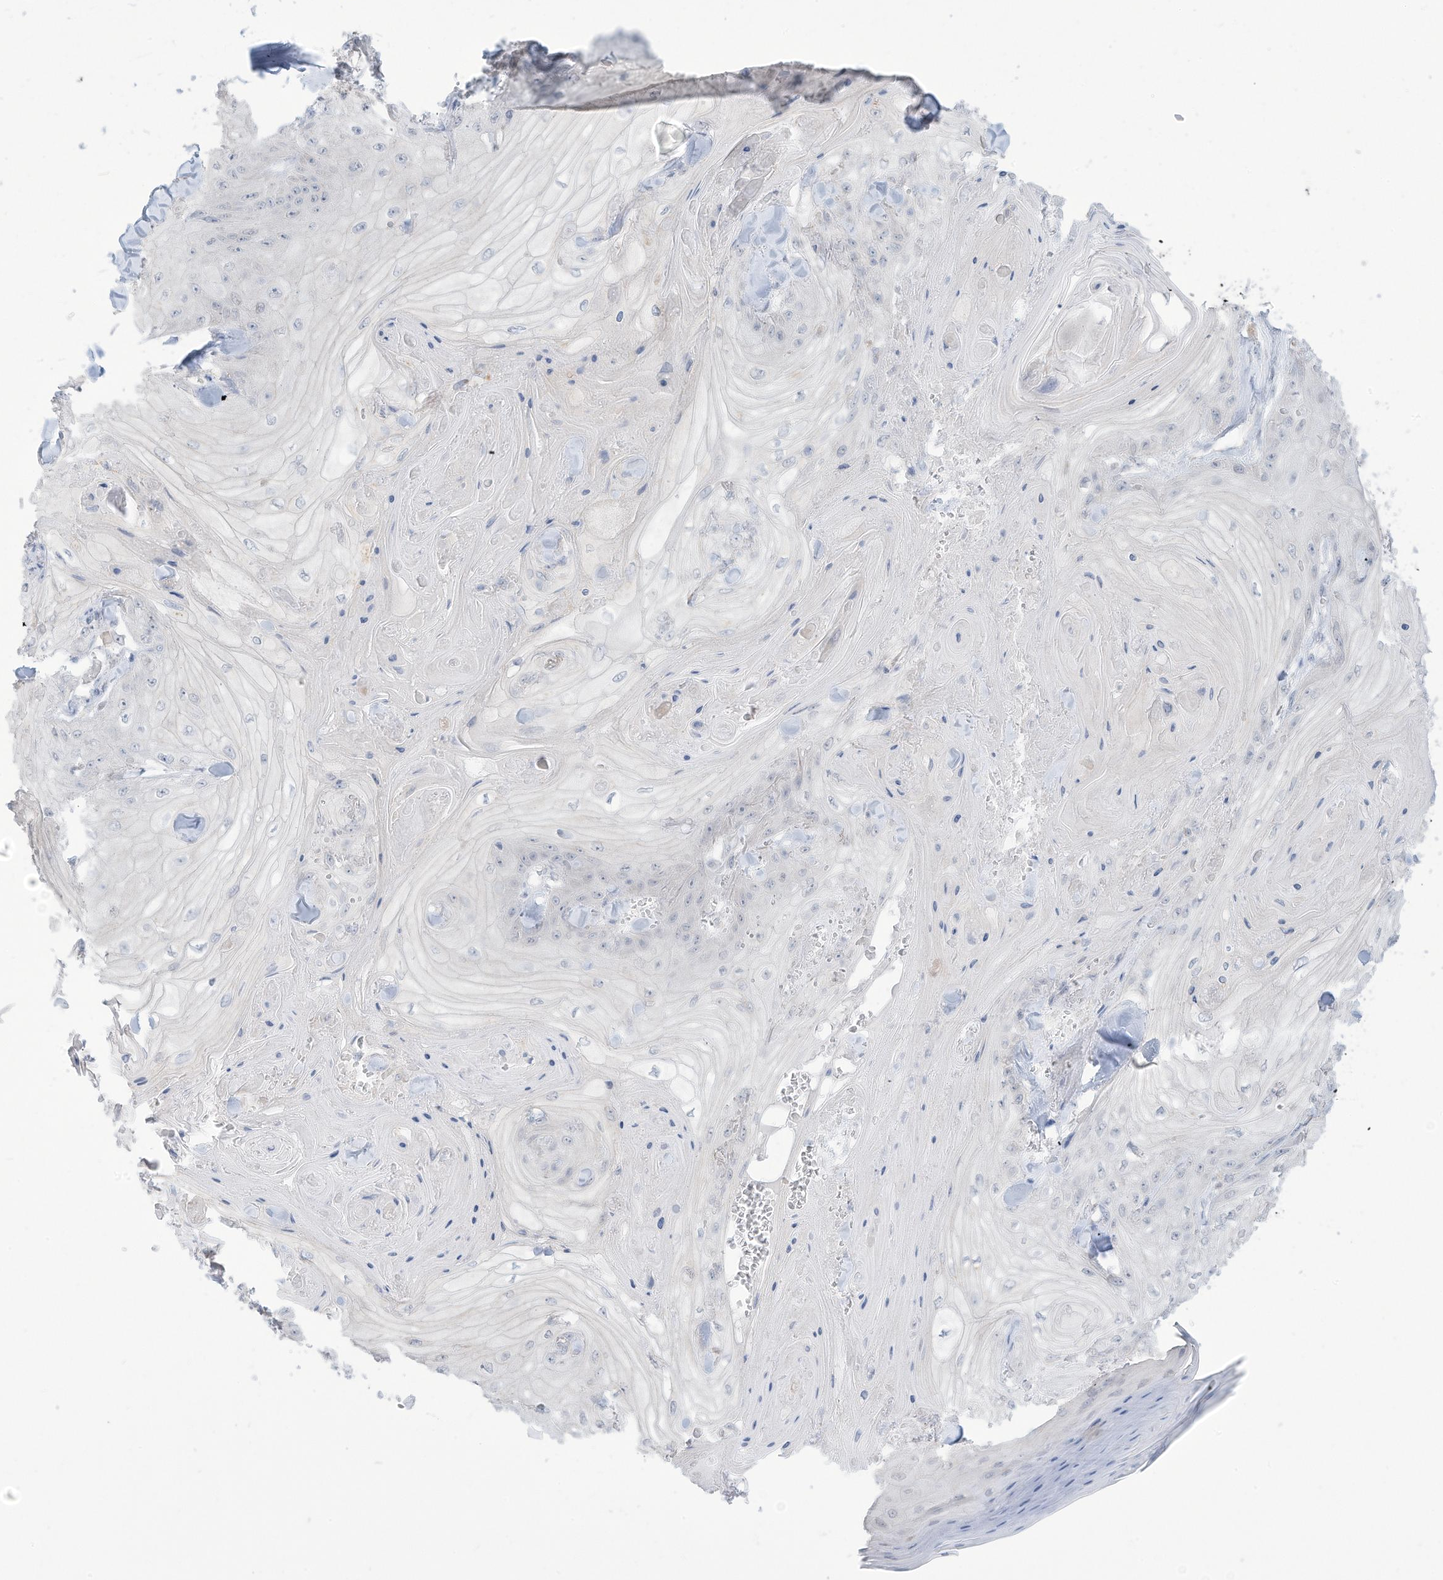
{"staining": {"intensity": "negative", "quantity": "none", "location": "none"}, "tissue": "skin cancer", "cell_type": "Tumor cells", "image_type": "cancer", "snomed": [{"axis": "morphology", "description": "Squamous cell carcinoma, NOS"}, {"axis": "topography", "description": "Skin"}], "caption": "A high-resolution histopathology image shows IHC staining of skin cancer, which reveals no significant staining in tumor cells.", "gene": "OGT", "patient": {"sex": "male", "age": 74}}